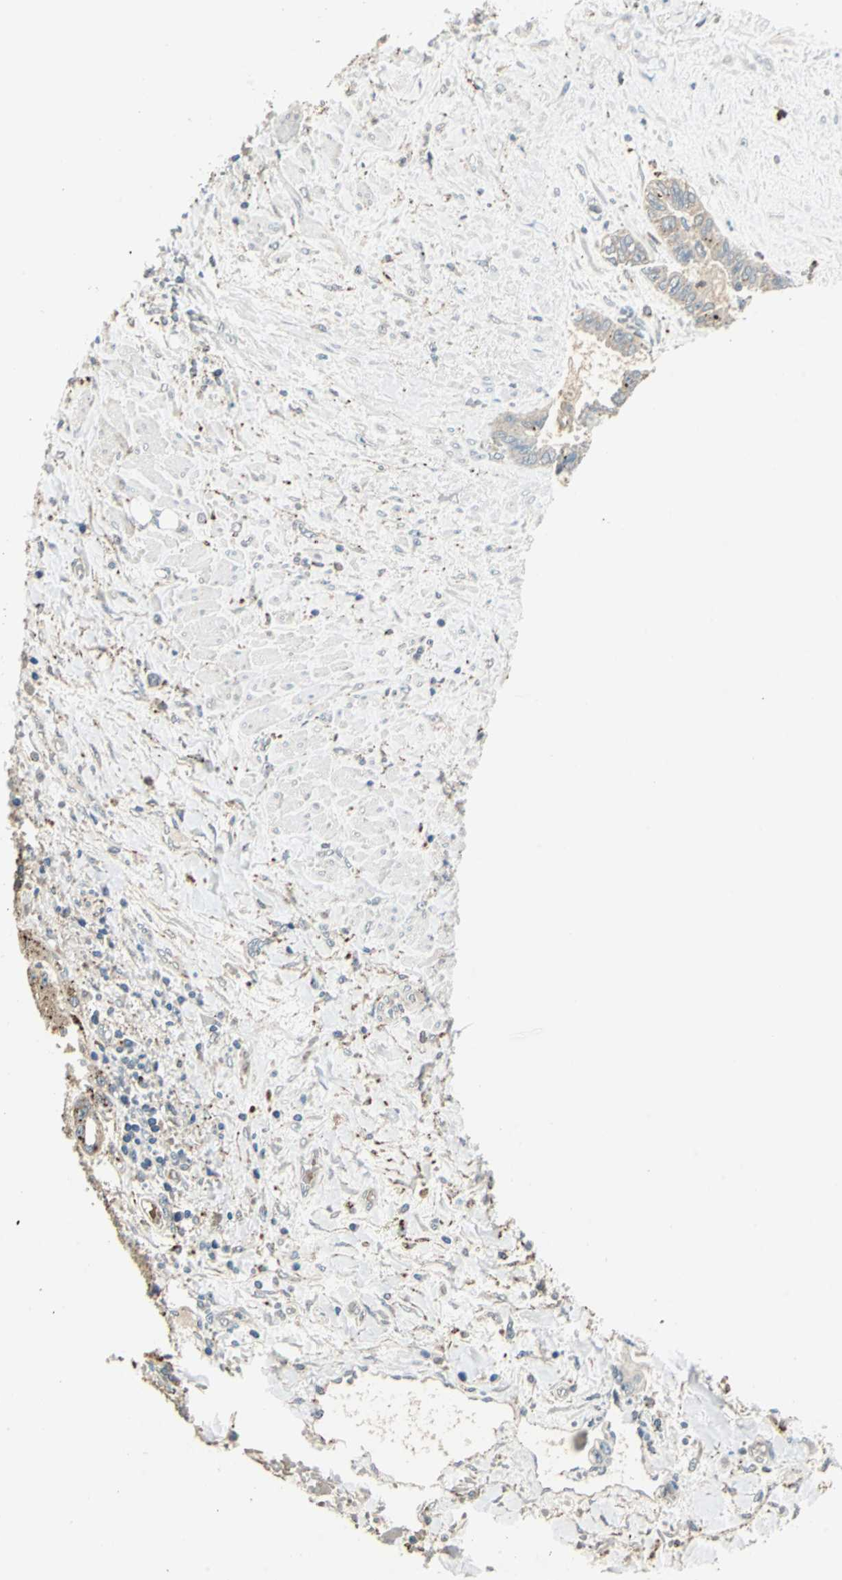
{"staining": {"intensity": "weak", "quantity": "<25%", "location": "cytoplasmic/membranous"}, "tissue": "liver cancer", "cell_type": "Tumor cells", "image_type": "cancer", "snomed": [{"axis": "morphology", "description": "Cholangiocarcinoma"}, {"axis": "topography", "description": "Liver"}], "caption": "Liver cancer (cholangiocarcinoma) stained for a protein using IHC displays no positivity tumor cells.", "gene": "NIT1", "patient": {"sex": "female", "age": 65}}